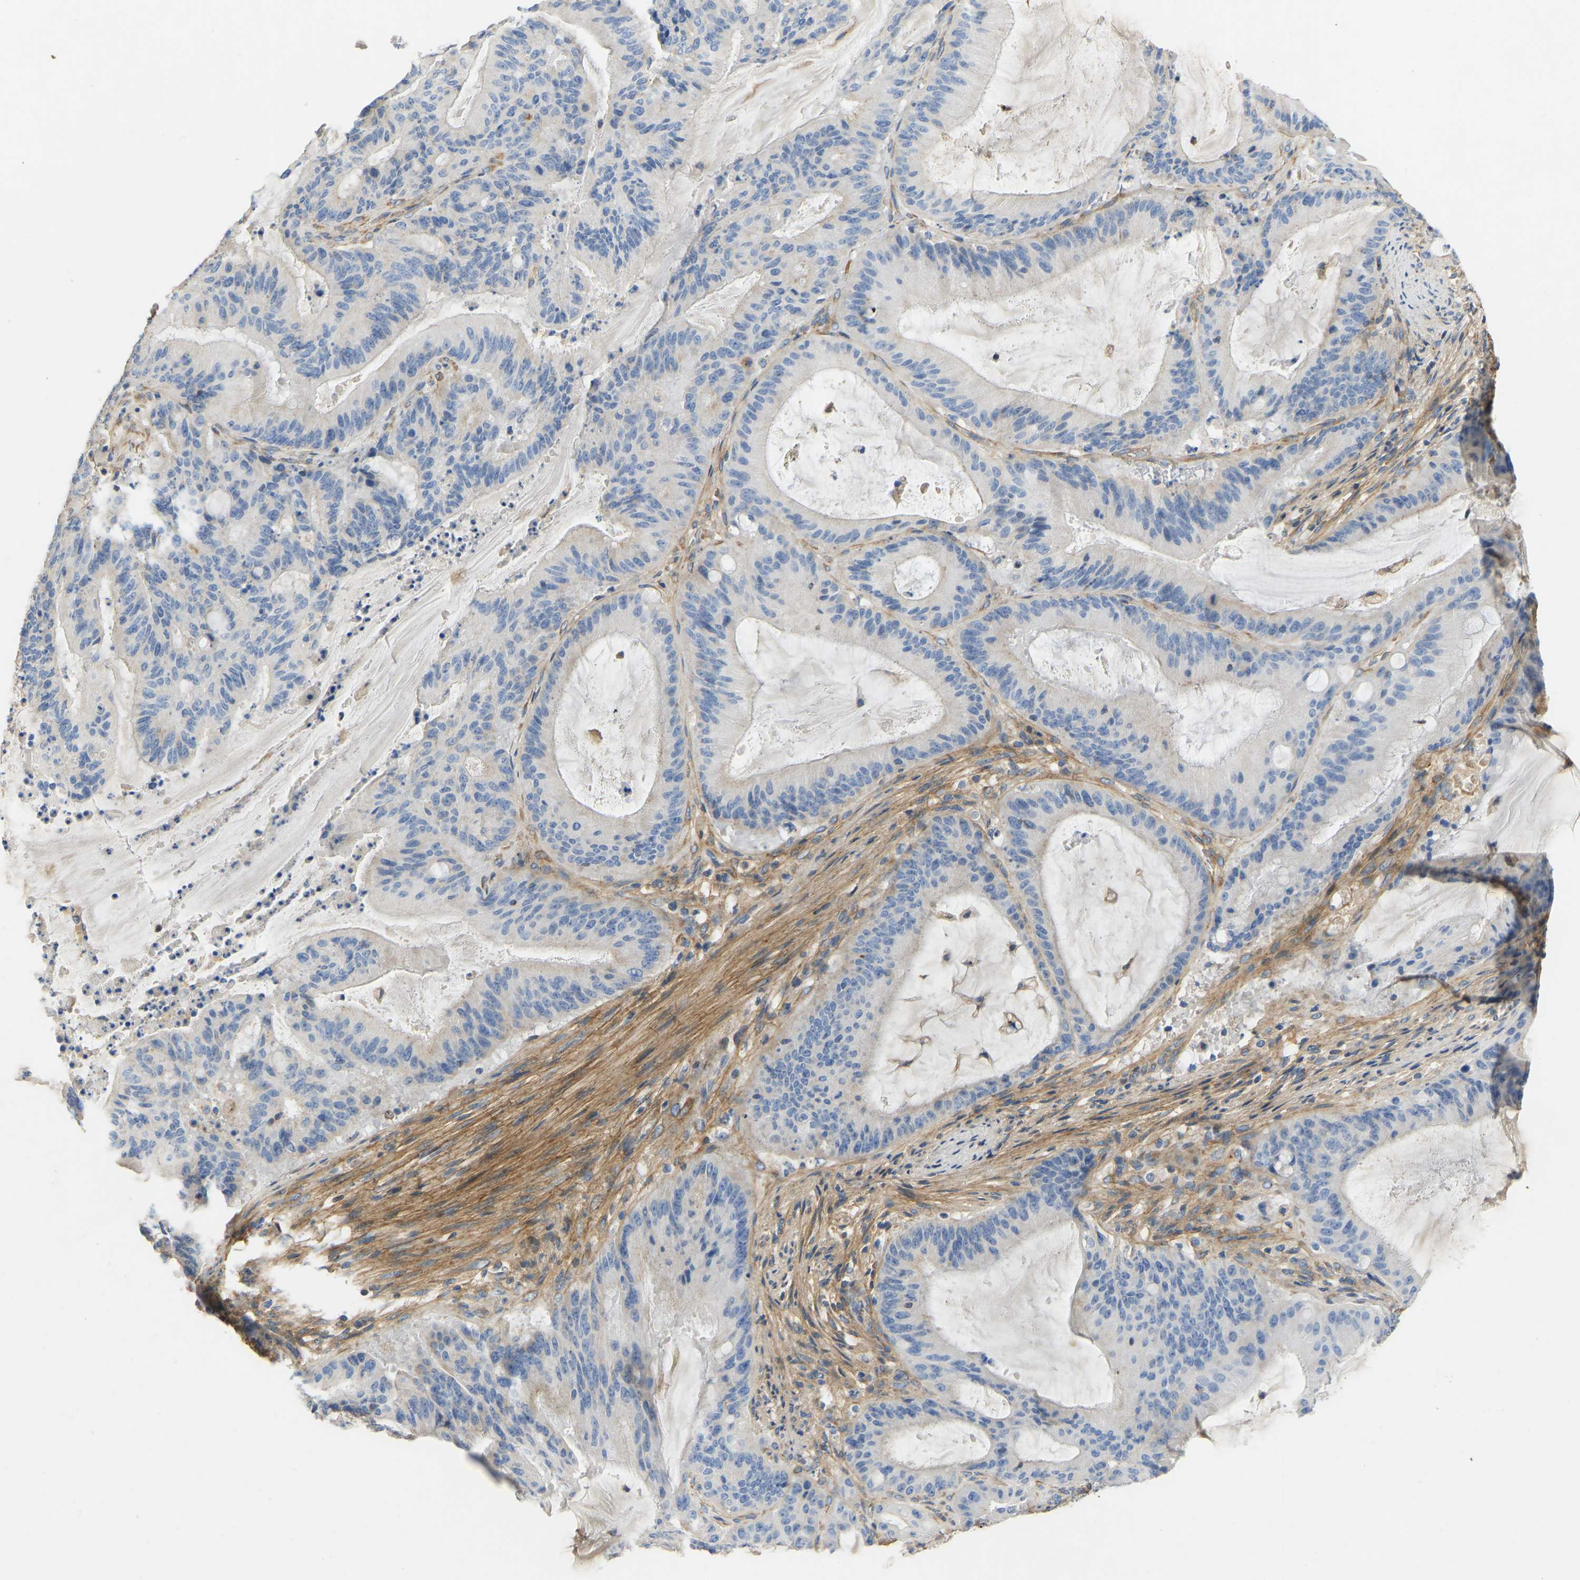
{"staining": {"intensity": "negative", "quantity": "none", "location": "none"}, "tissue": "liver cancer", "cell_type": "Tumor cells", "image_type": "cancer", "snomed": [{"axis": "morphology", "description": "Normal tissue, NOS"}, {"axis": "morphology", "description": "Cholangiocarcinoma"}, {"axis": "topography", "description": "Liver"}, {"axis": "topography", "description": "Peripheral nerve tissue"}], "caption": "This micrograph is of liver cholangiocarcinoma stained with immunohistochemistry (IHC) to label a protein in brown with the nuclei are counter-stained blue. There is no positivity in tumor cells.", "gene": "TECTA", "patient": {"sex": "female", "age": 73}}